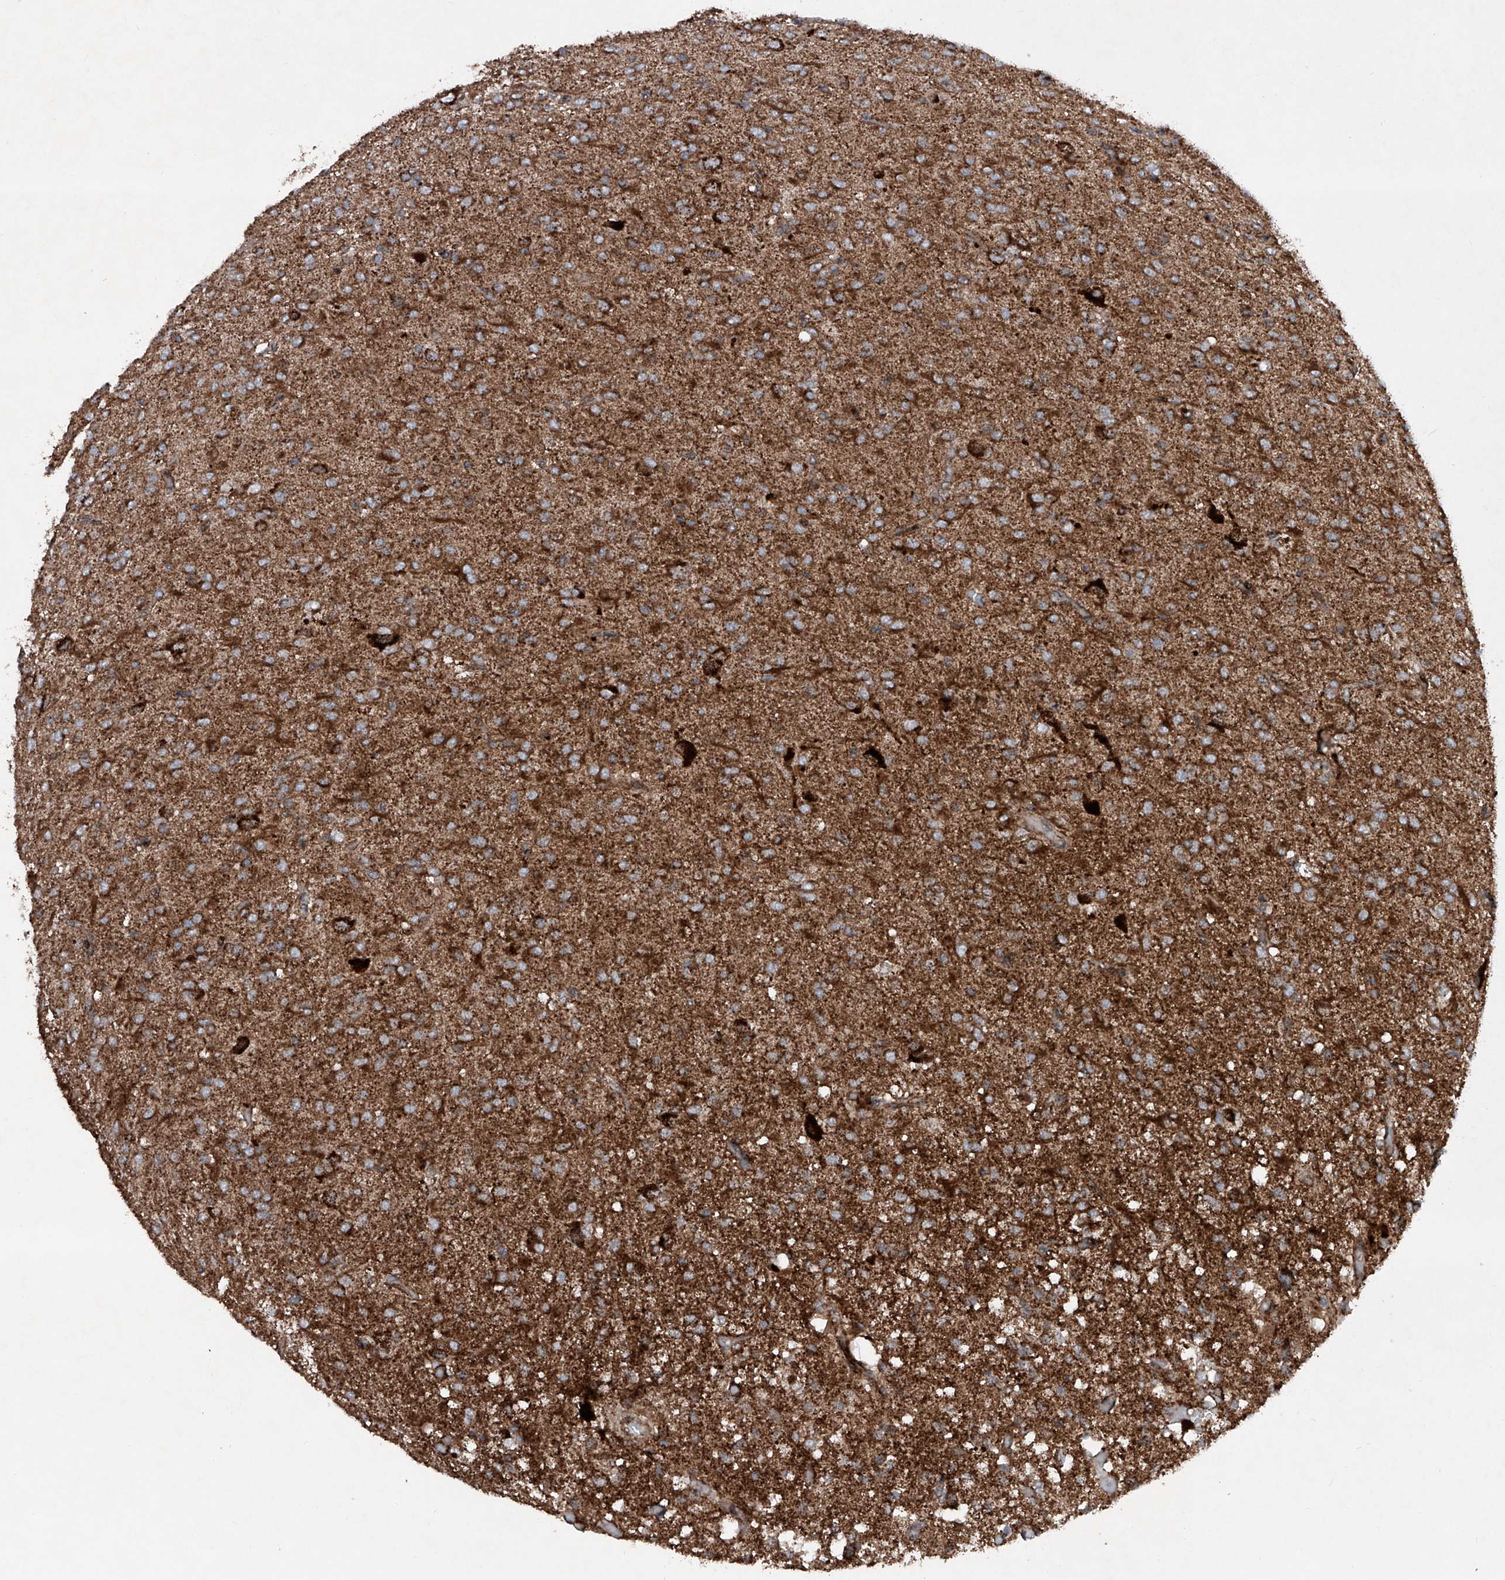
{"staining": {"intensity": "strong", "quantity": "25%-75%", "location": "cytoplasmic/membranous"}, "tissue": "glioma", "cell_type": "Tumor cells", "image_type": "cancer", "snomed": [{"axis": "morphology", "description": "Glioma, malignant, High grade"}, {"axis": "topography", "description": "Brain"}], "caption": "The micrograph demonstrates immunohistochemical staining of malignant glioma (high-grade). There is strong cytoplasmic/membranous positivity is seen in about 25%-75% of tumor cells.", "gene": "DAD1", "patient": {"sex": "female", "age": 59}}